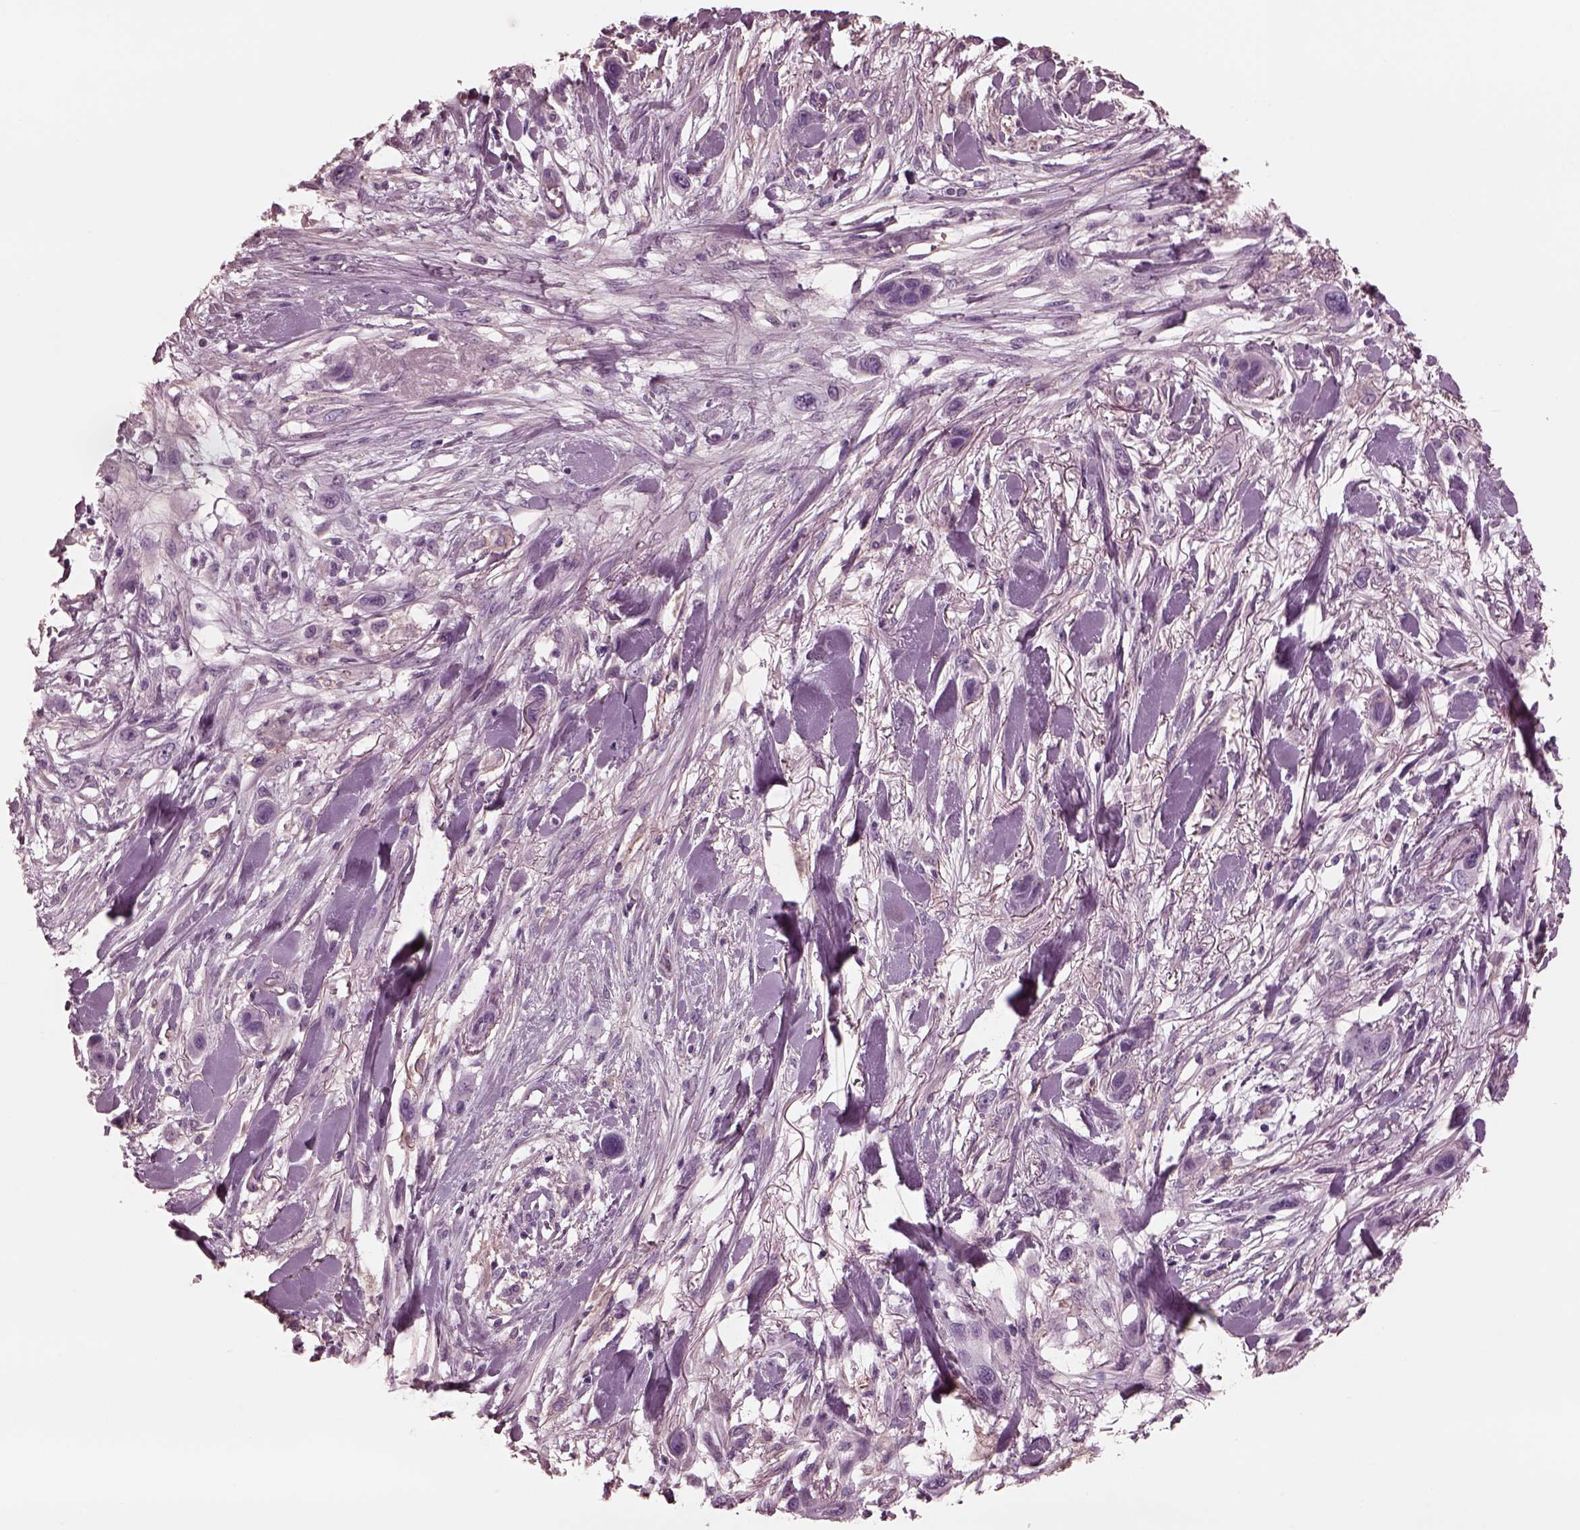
{"staining": {"intensity": "negative", "quantity": "none", "location": "none"}, "tissue": "skin cancer", "cell_type": "Tumor cells", "image_type": "cancer", "snomed": [{"axis": "morphology", "description": "Squamous cell carcinoma, NOS"}, {"axis": "topography", "description": "Skin"}], "caption": "There is no significant staining in tumor cells of skin squamous cell carcinoma.", "gene": "CGA", "patient": {"sex": "male", "age": 79}}